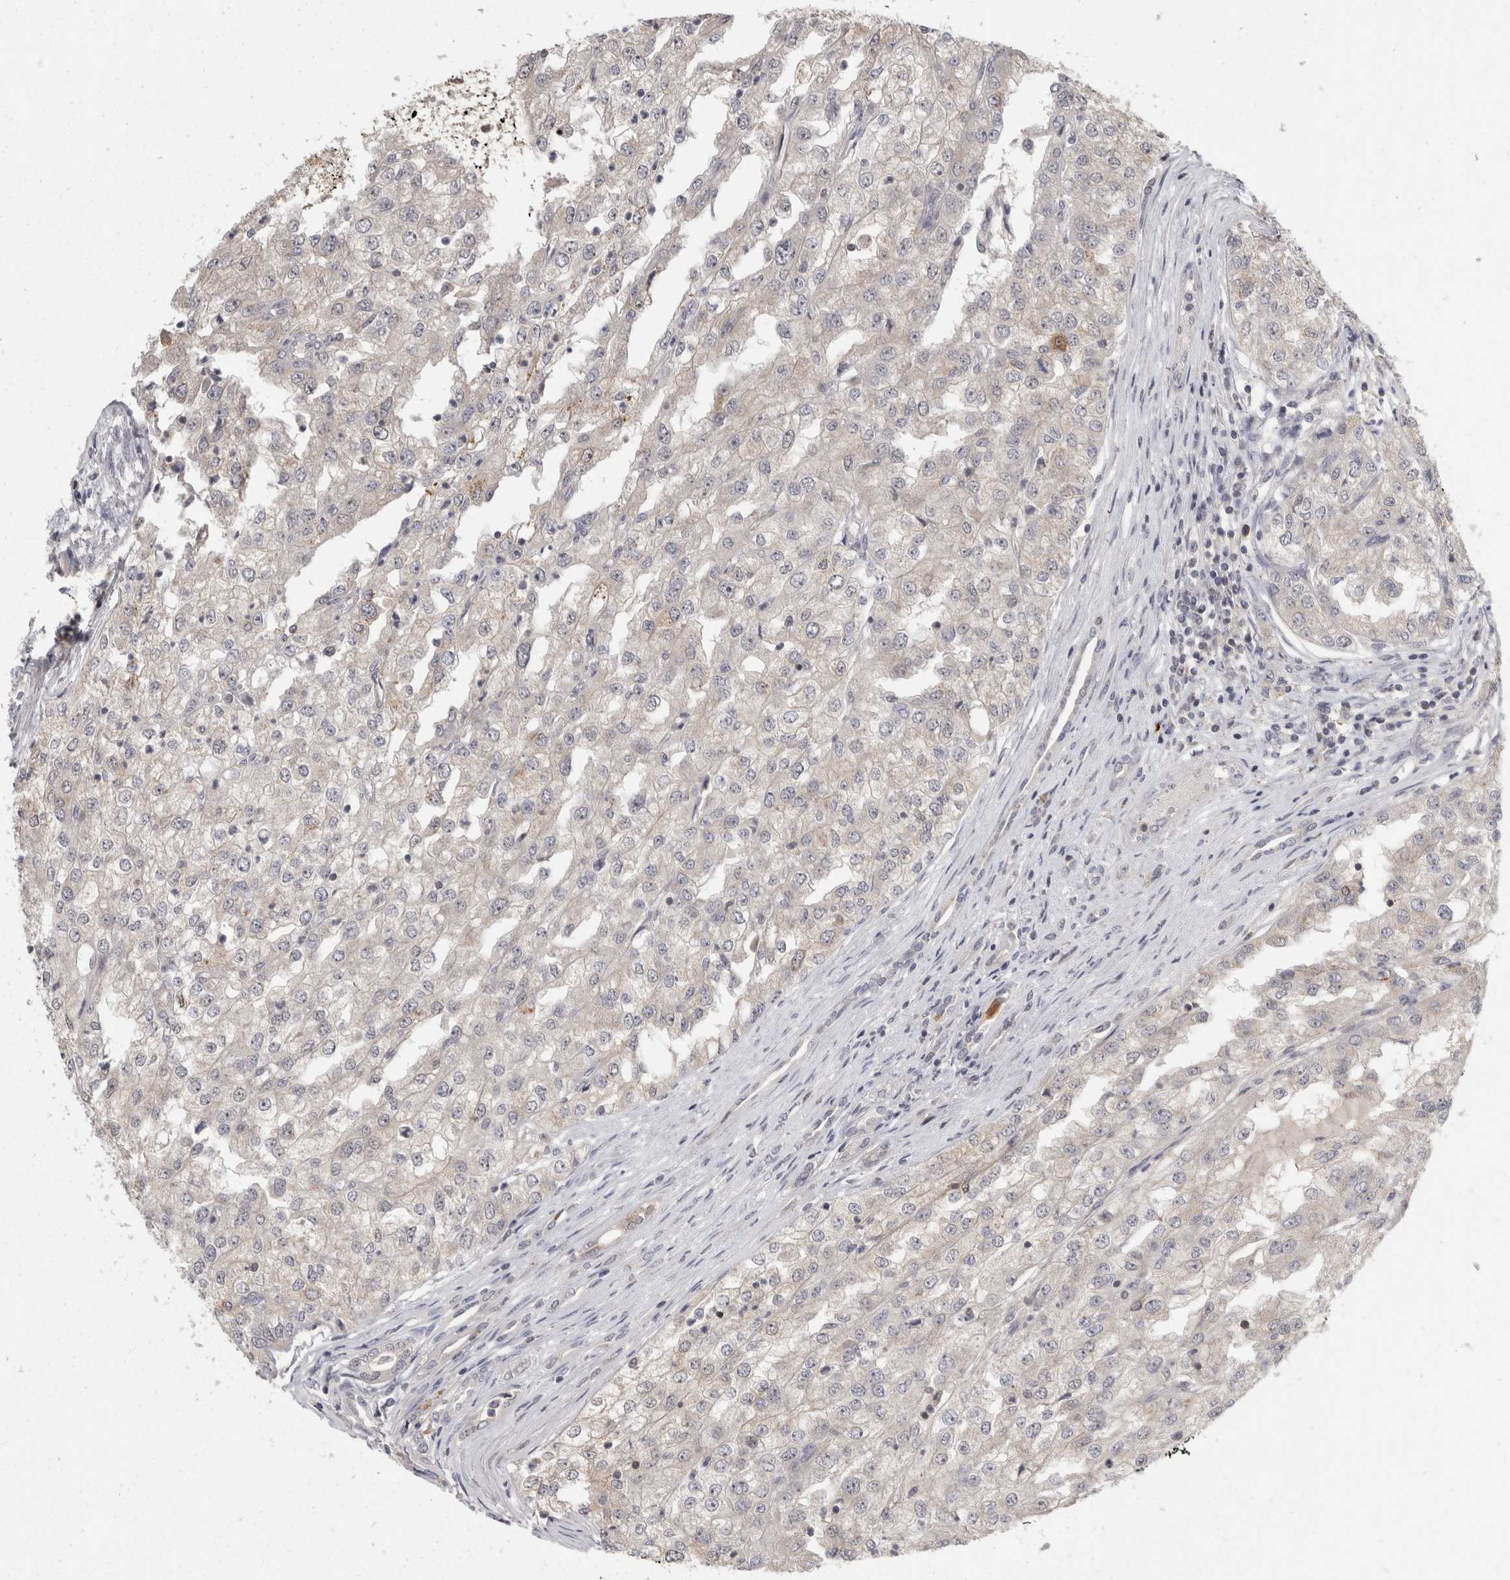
{"staining": {"intensity": "weak", "quantity": "<25%", "location": "cytoplasmic/membranous"}, "tissue": "renal cancer", "cell_type": "Tumor cells", "image_type": "cancer", "snomed": [{"axis": "morphology", "description": "Adenocarcinoma, NOS"}, {"axis": "topography", "description": "Kidney"}], "caption": "Immunohistochemistry (IHC) photomicrograph of neoplastic tissue: human renal adenocarcinoma stained with DAB (3,3'-diaminobenzidine) shows no significant protein staining in tumor cells. (Brightfield microscopy of DAB (3,3'-diaminobenzidine) immunohistochemistry at high magnification).", "gene": "ACAT2", "patient": {"sex": "female", "age": 54}}